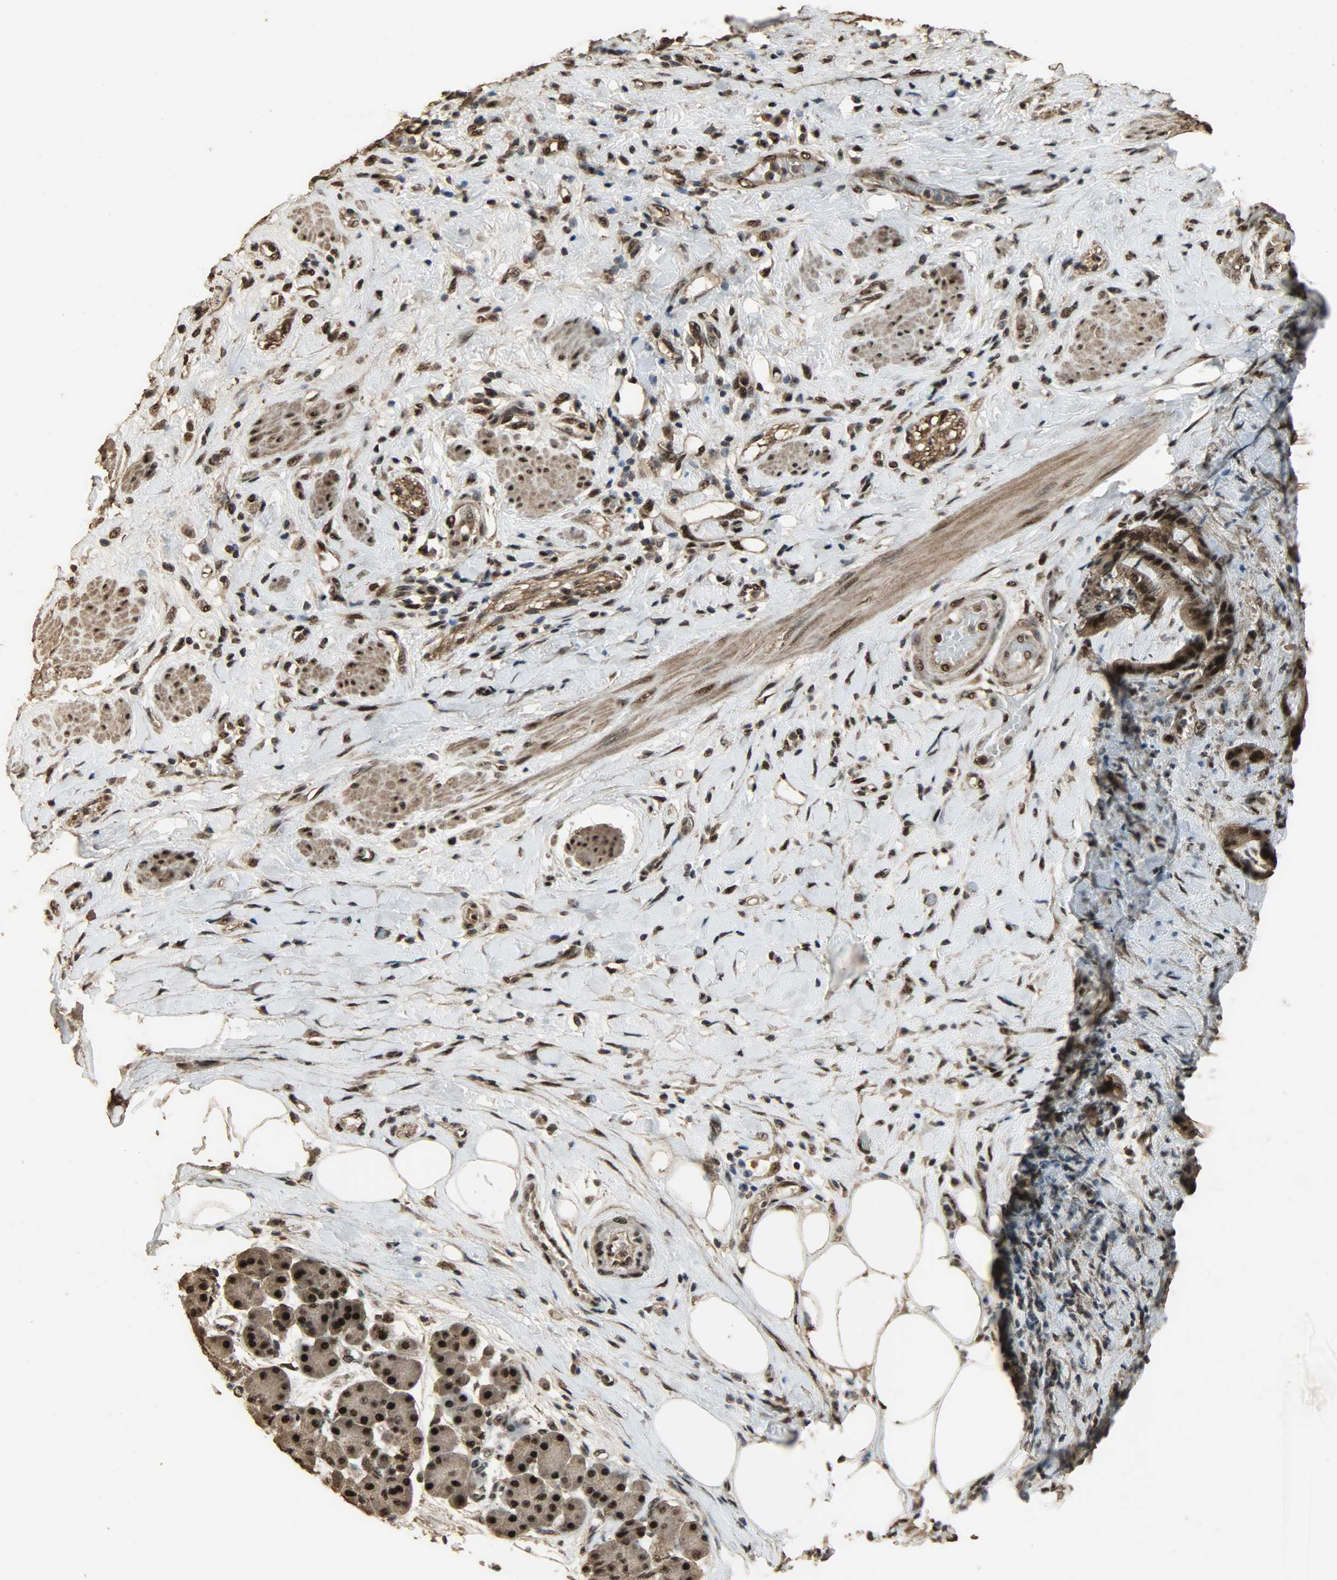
{"staining": {"intensity": "strong", "quantity": ">75%", "location": "cytoplasmic/membranous,nuclear"}, "tissue": "pancreatic cancer", "cell_type": "Tumor cells", "image_type": "cancer", "snomed": [{"axis": "morphology", "description": "Adenocarcinoma, NOS"}, {"axis": "morphology", "description": "Adenocarcinoma, metastatic, NOS"}, {"axis": "topography", "description": "Lymph node"}, {"axis": "topography", "description": "Pancreas"}, {"axis": "topography", "description": "Duodenum"}], "caption": "Immunohistochemistry of human pancreatic cancer demonstrates high levels of strong cytoplasmic/membranous and nuclear staining in approximately >75% of tumor cells. (DAB (3,3'-diaminobenzidine) = brown stain, brightfield microscopy at high magnification).", "gene": "CCNT2", "patient": {"sex": "female", "age": 64}}